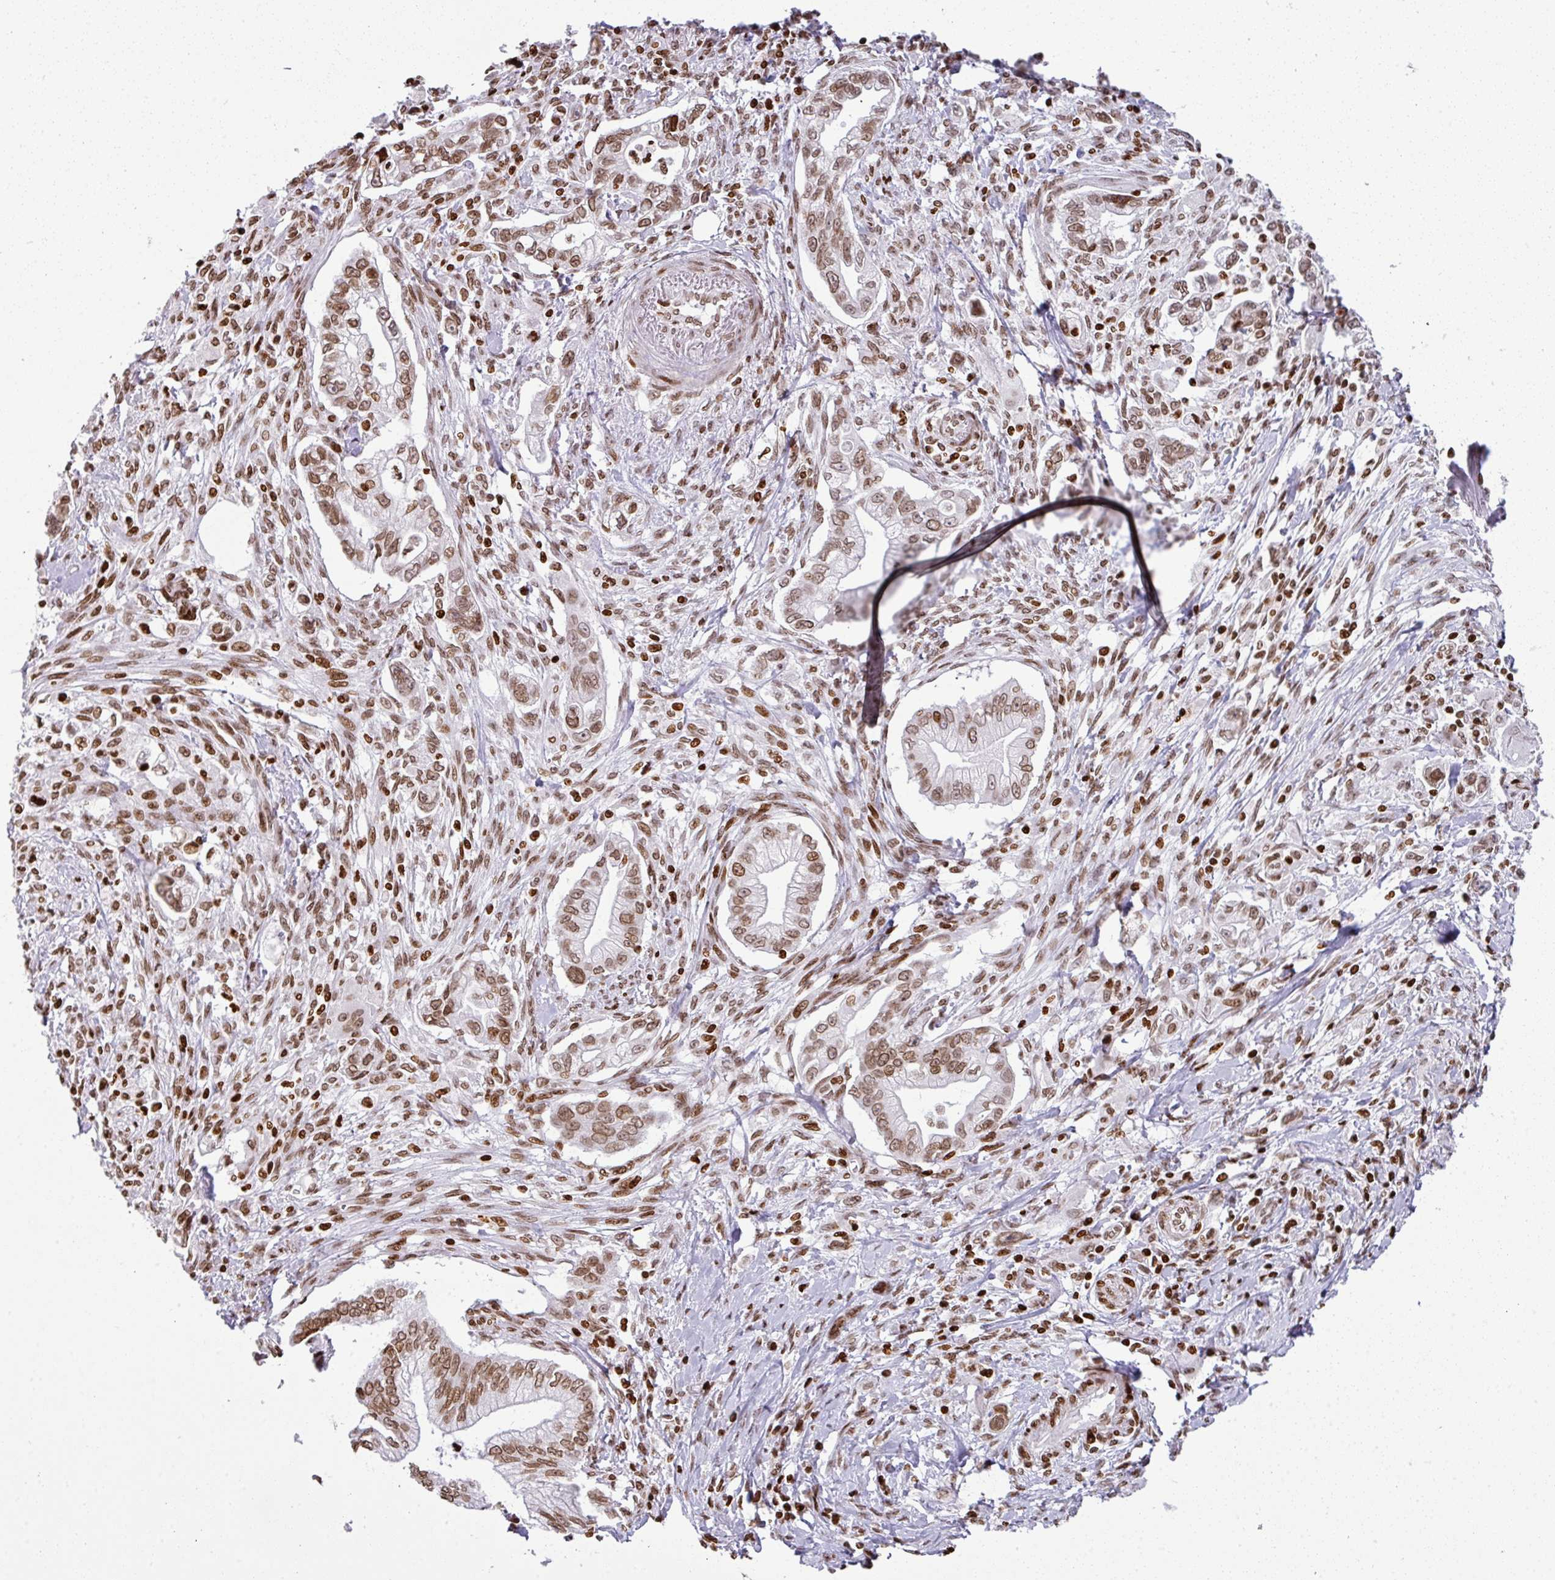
{"staining": {"intensity": "moderate", "quantity": ">75%", "location": "nuclear"}, "tissue": "pancreatic cancer", "cell_type": "Tumor cells", "image_type": "cancer", "snomed": [{"axis": "morphology", "description": "Adenocarcinoma, NOS"}, {"axis": "topography", "description": "Pancreas"}], "caption": "A high-resolution histopathology image shows IHC staining of pancreatic adenocarcinoma, which reveals moderate nuclear expression in about >75% of tumor cells.", "gene": "RASL11A", "patient": {"sex": "male", "age": 70}}